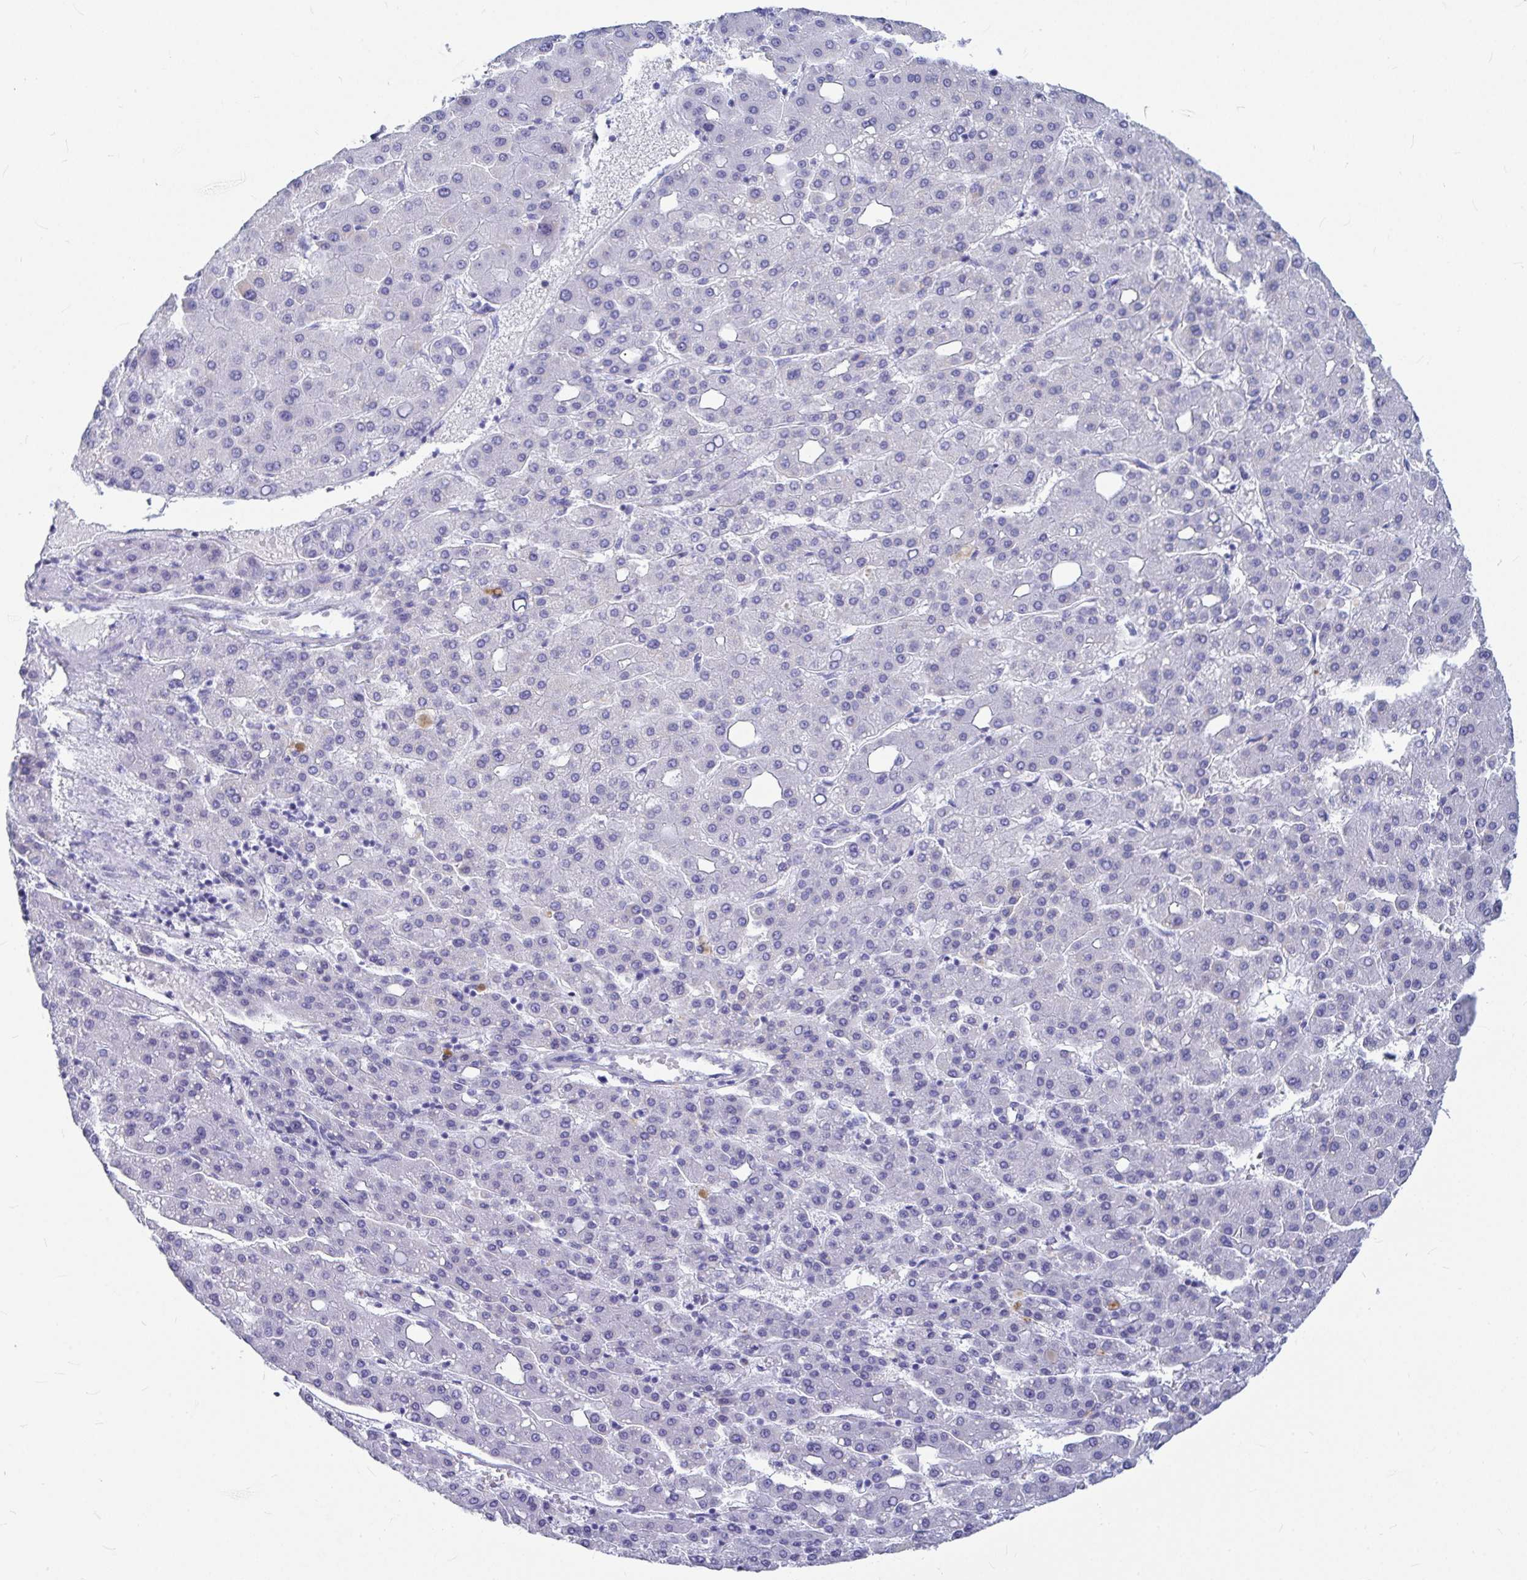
{"staining": {"intensity": "negative", "quantity": "none", "location": "none"}, "tissue": "liver cancer", "cell_type": "Tumor cells", "image_type": "cancer", "snomed": [{"axis": "morphology", "description": "Carcinoma, Hepatocellular, NOS"}, {"axis": "topography", "description": "Liver"}], "caption": "Micrograph shows no significant protein positivity in tumor cells of liver hepatocellular carcinoma.", "gene": "OR5J2", "patient": {"sex": "male", "age": 65}}